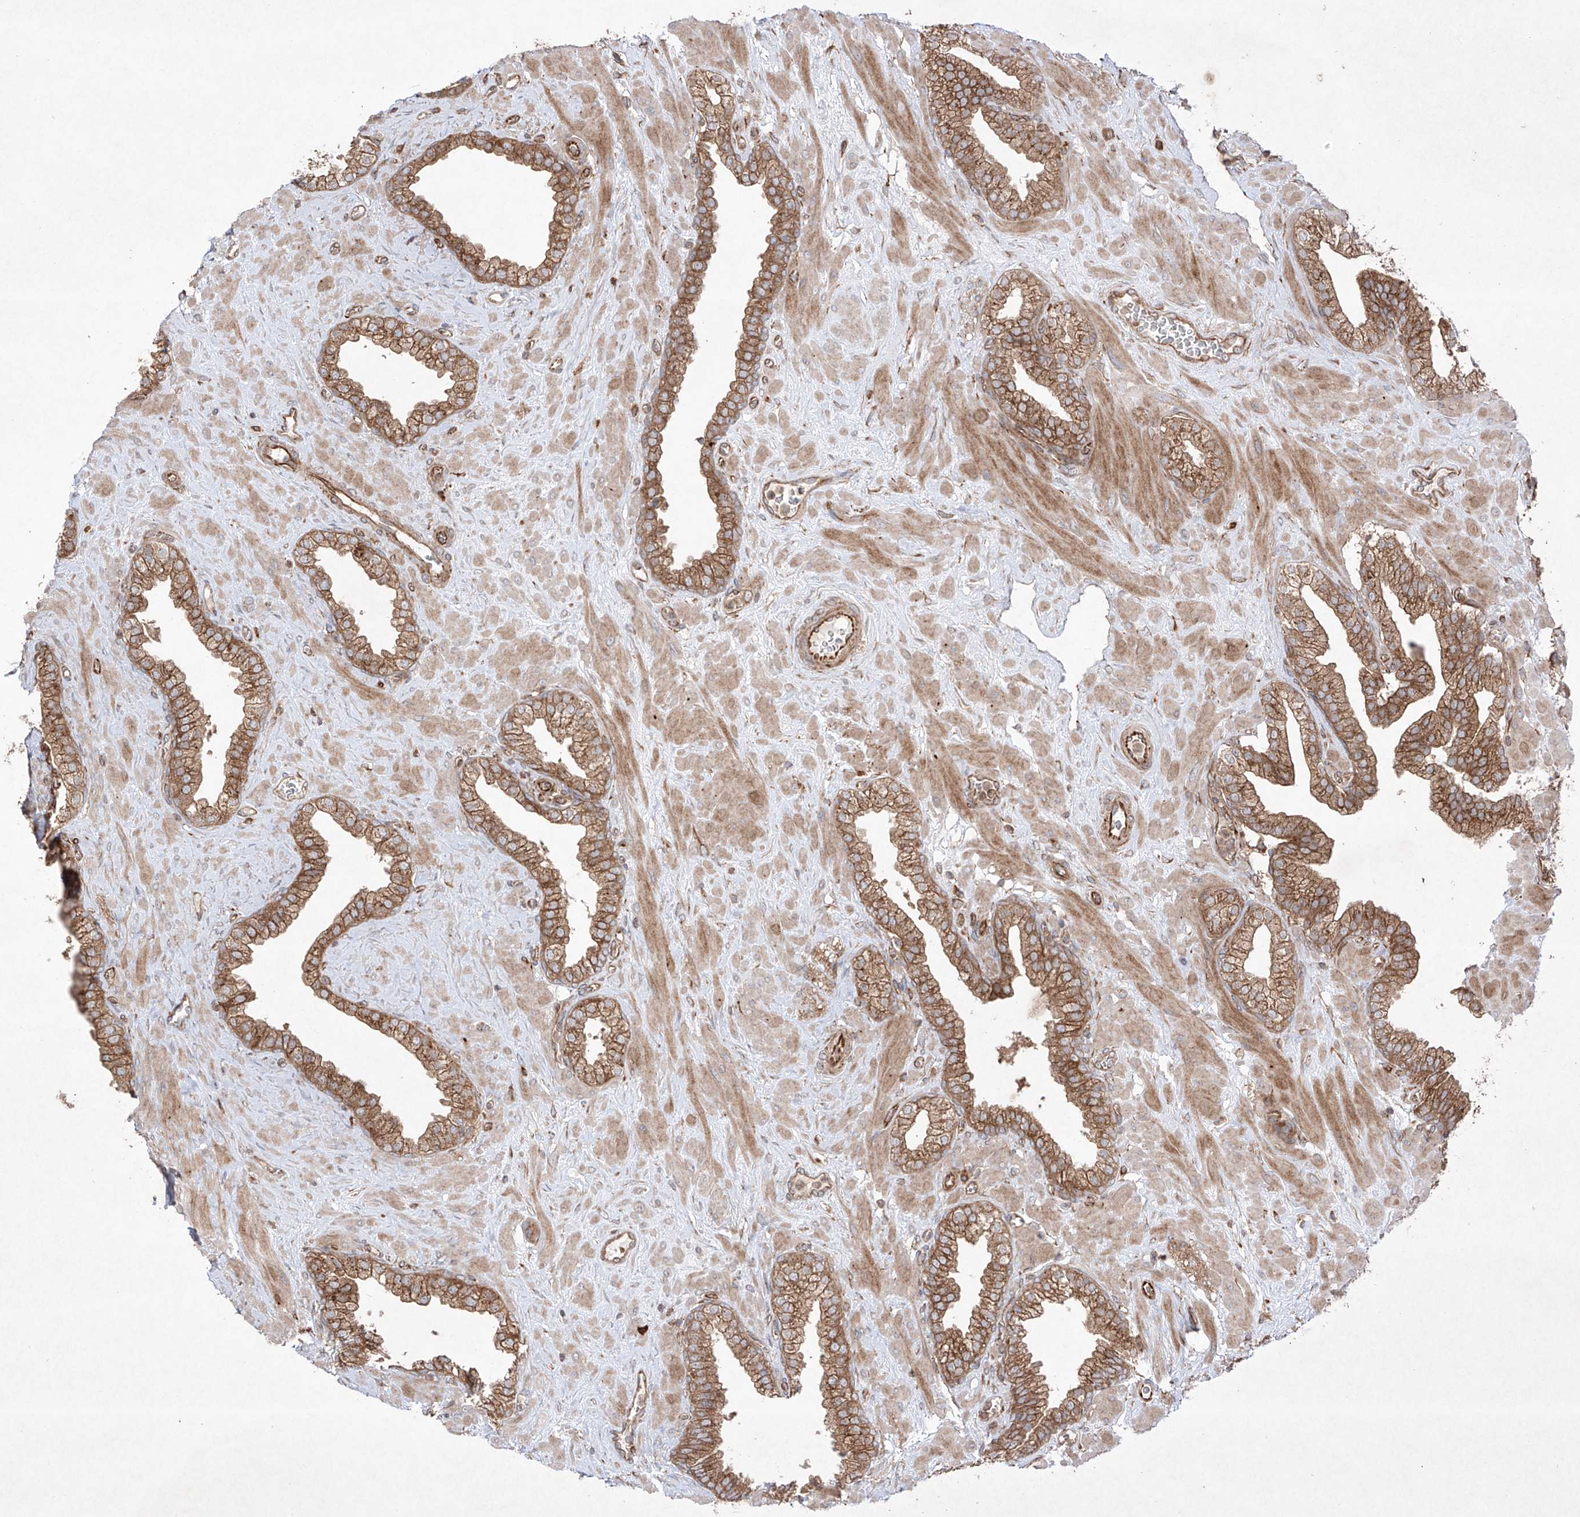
{"staining": {"intensity": "moderate", "quantity": ">75%", "location": "cytoplasmic/membranous"}, "tissue": "prostate", "cell_type": "Glandular cells", "image_type": "normal", "snomed": [{"axis": "morphology", "description": "Normal tissue, NOS"}, {"axis": "morphology", "description": "Urothelial carcinoma, Low grade"}, {"axis": "topography", "description": "Urinary bladder"}, {"axis": "topography", "description": "Prostate"}], "caption": "Normal prostate demonstrates moderate cytoplasmic/membranous positivity in approximately >75% of glandular cells Using DAB (brown) and hematoxylin (blue) stains, captured at high magnification using brightfield microscopy..", "gene": "YKT6", "patient": {"sex": "male", "age": 60}}